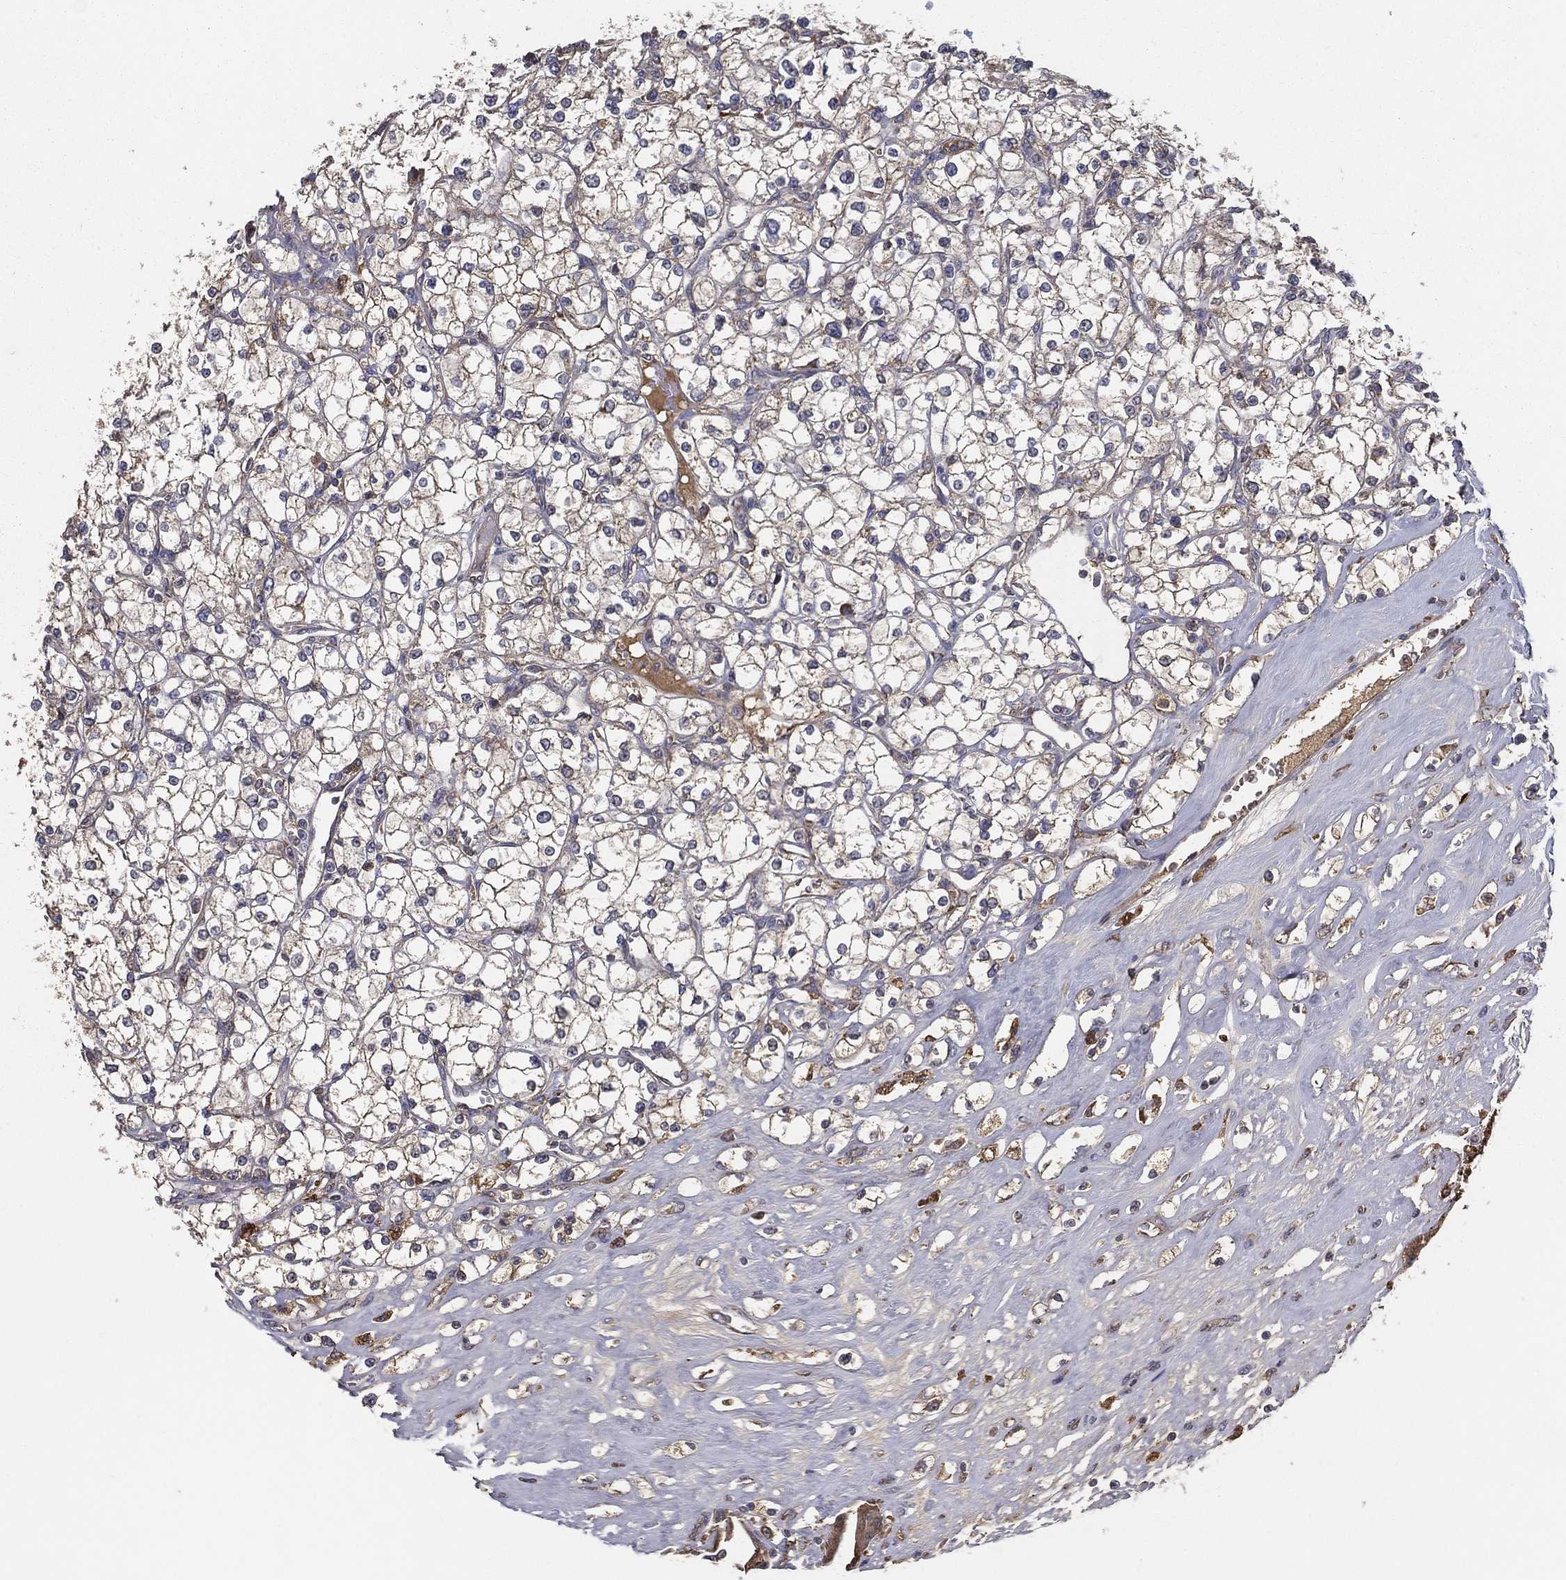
{"staining": {"intensity": "weak", "quantity": "25%-75%", "location": "cytoplasmic/membranous"}, "tissue": "renal cancer", "cell_type": "Tumor cells", "image_type": "cancer", "snomed": [{"axis": "morphology", "description": "Adenocarcinoma, NOS"}, {"axis": "topography", "description": "Kidney"}], "caption": "Tumor cells reveal low levels of weak cytoplasmic/membranous positivity in about 25%-75% of cells in renal adenocarcinoma. (brown staining indicates protein expression, while blue staining denotes nuclei).", "gene": "MT-ND1", "patient": {"sex": "male", "age": 67}}